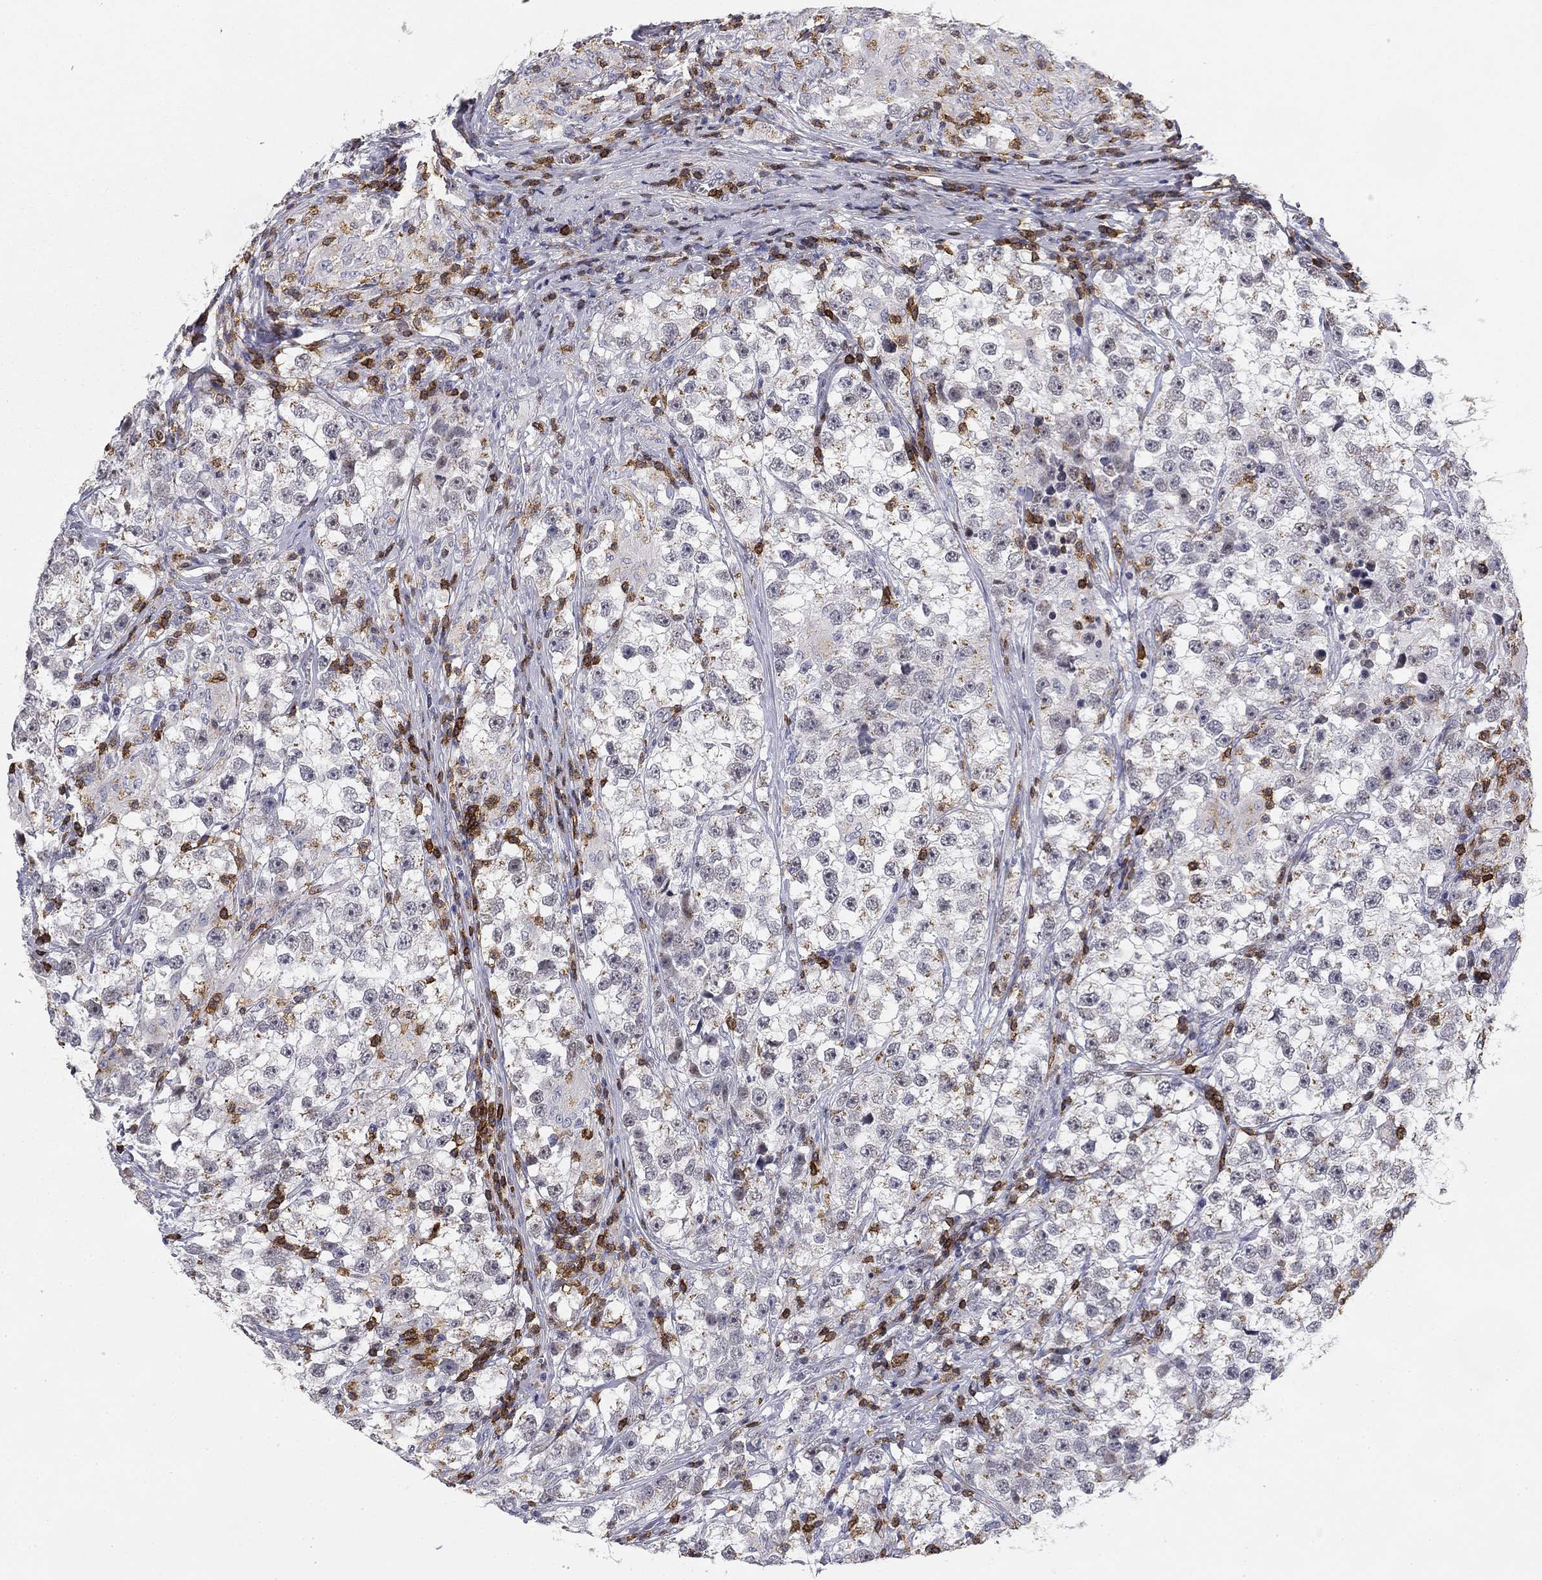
{"staining": {"intensity": "negative", "quantity": "none", "location": "none"}, "tissue": "testis cancer", "cell_type": "Tumor cells", "image_type": "cancer", "snomed": [{"axis": "morphology", "description": "Seminoma, NOS"}, {"axis": "topography", "description": "Testis"}], "caption": "The IHC image has no significant expression in tumor cells of testis cancer tissue.", "gene": "TRAT1", "patient": {"sex": "male", "age": 46}}